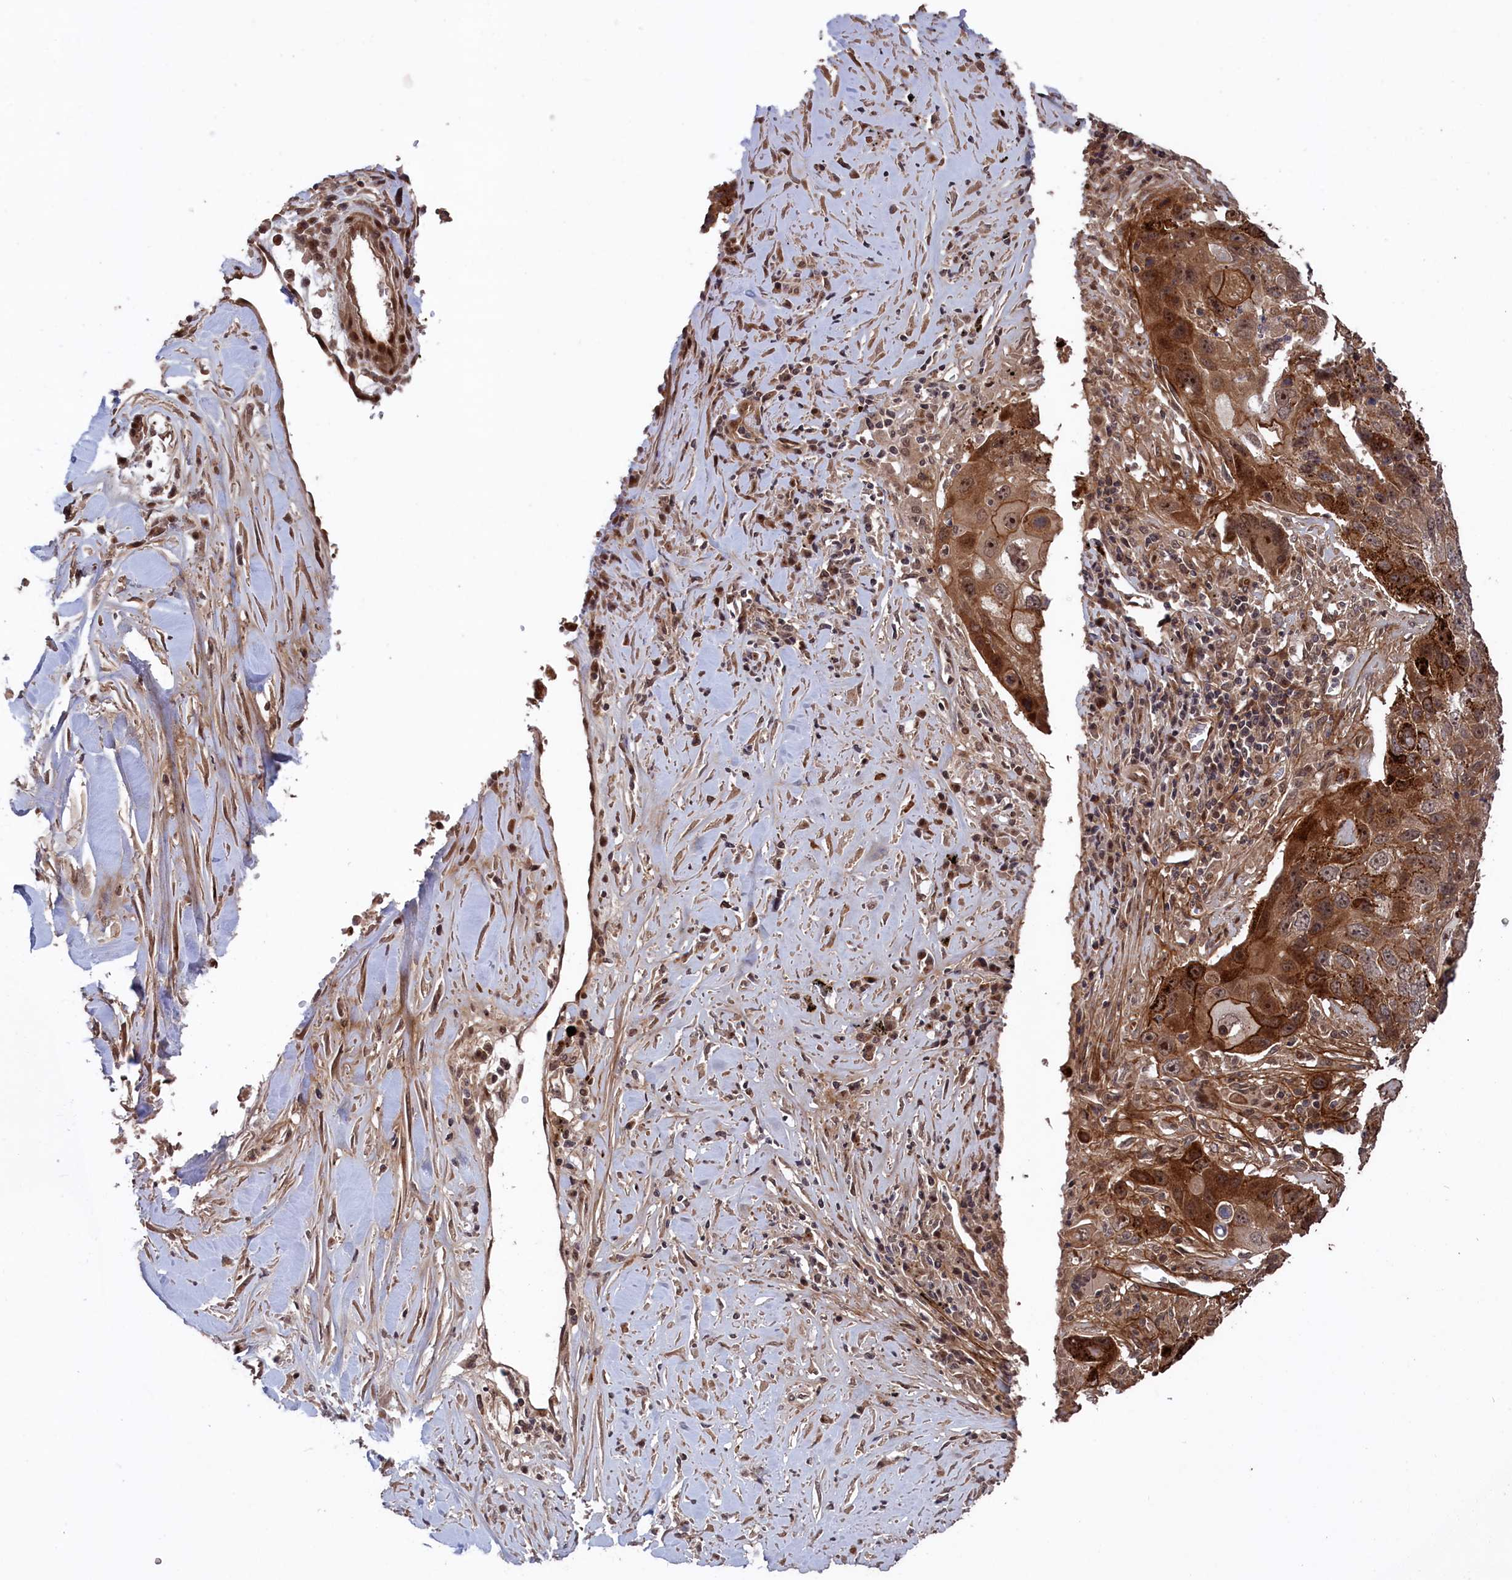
{"staining": {"intensity": "moderate", "quantity": ">75%", "location": "cytoplasmic/membranous,nuclear"}, "tissue": "lung cancer", "cell_type": "Tumor cells", "image_type": "cancer", "snomed": [{"axis": "morphology", "description": "Squamous cell carcinoma, NOS"}, {"axis": "topography", "description": "Lung"}], "caption": "The photomicrograph shows immunohistochemical staining of lung squamous cell carcinoma. There is moderate cytoplasmic/membranous and nuclear expression is seen in about >75% of tumor cells.", "gene": "LSG1", "patient": {"sex": "male", "age": 61}}